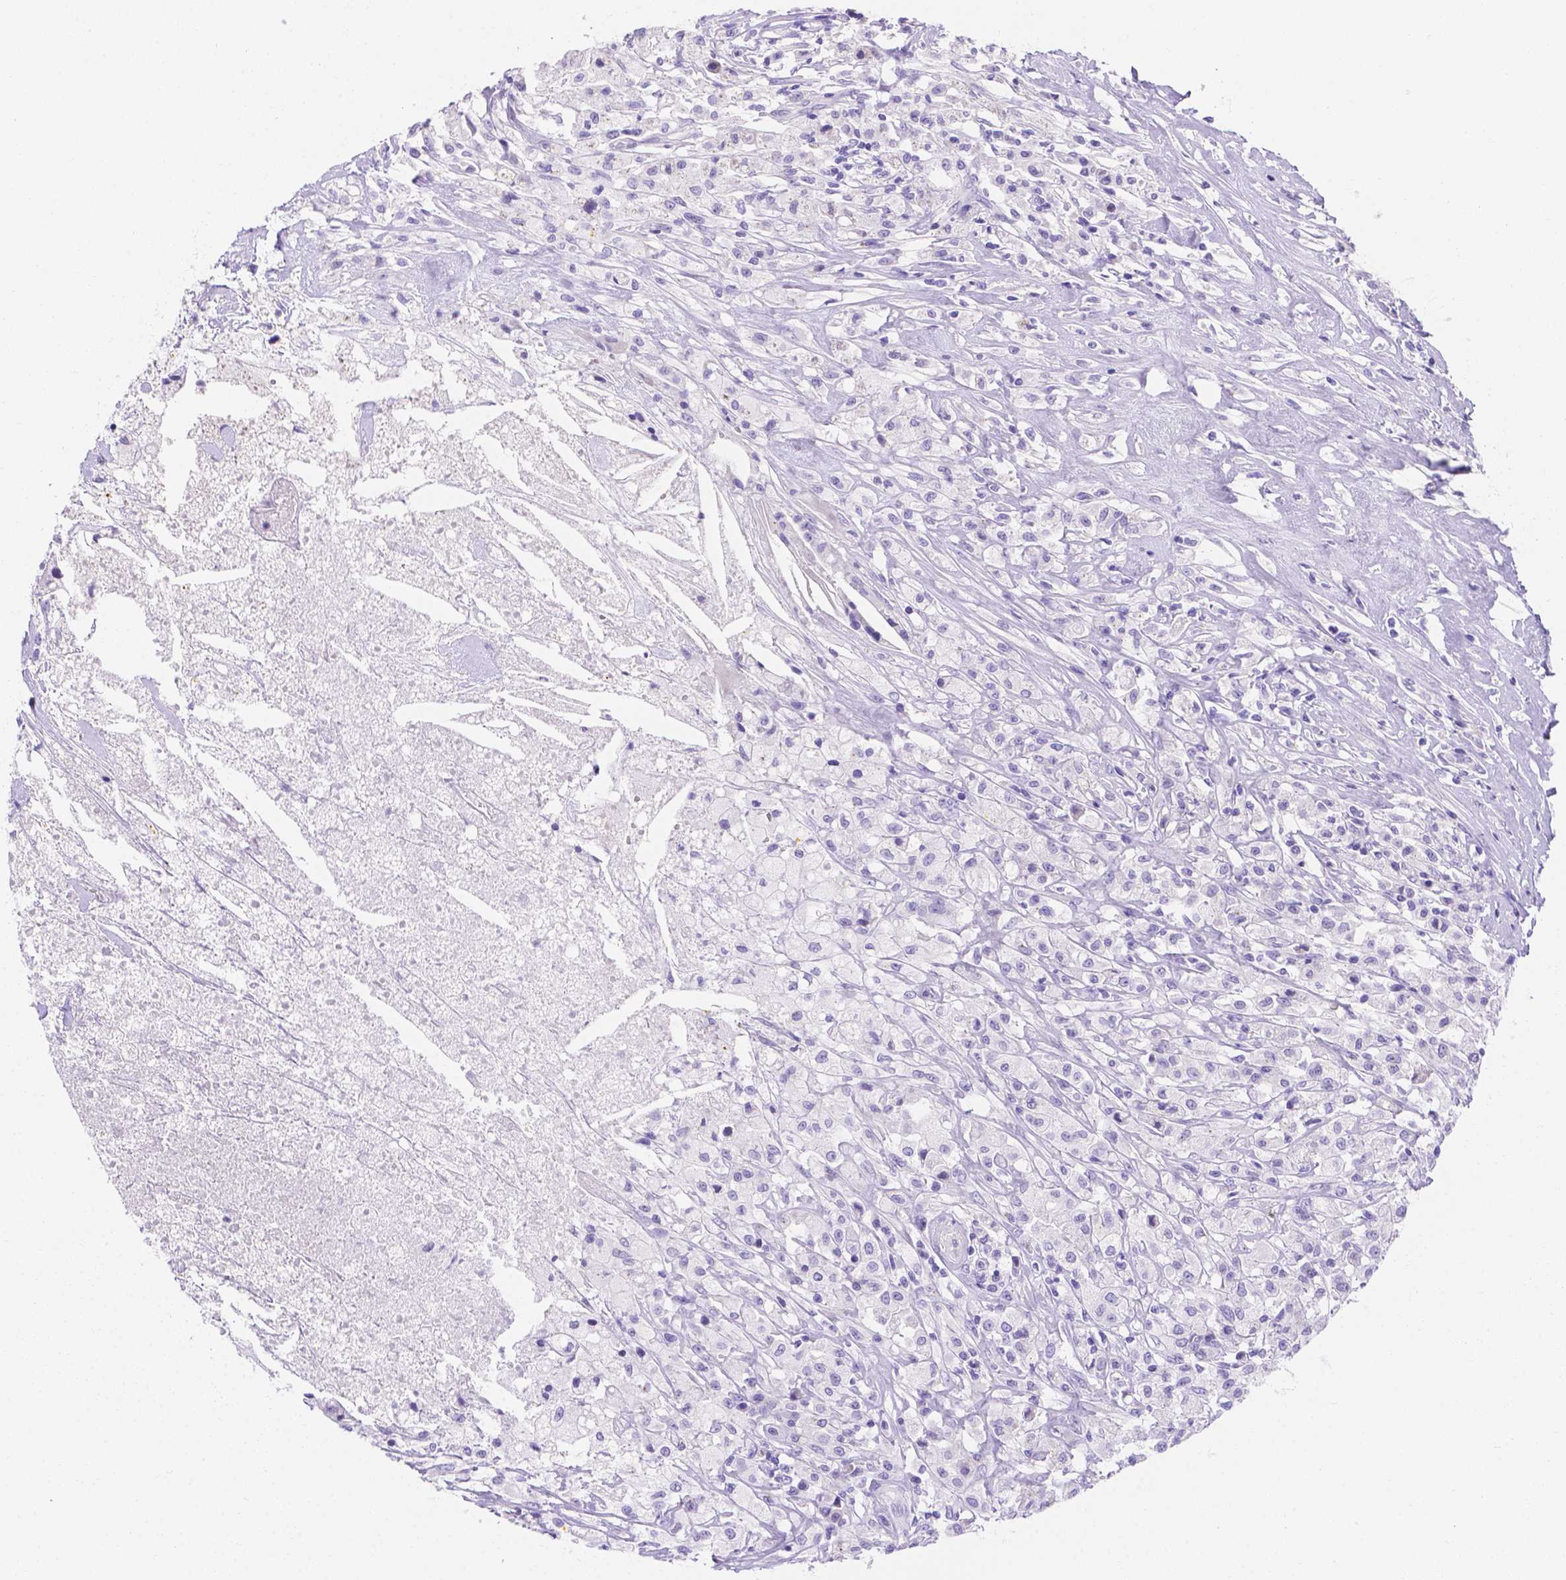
{"staining": {"intensity": "negative", "quantity": "none", "location": "none"}, "tissue": "testis cancer", "cell_type": "Tumor cells", "image_type": "cancer", "snomed": [{"axis": "morphology", "description": "Necrosis, NOS"}, {"axis": "morphology", "description": "Carcinoma, Embryonal, NOS"}, {"axis": "topography", "description": "Testis"}], "caption": "Protein analysis of testis embryonal carcinoma displays no significant positivity in tumor cells.", "gene": "MLN", "patient": {"sex": "male", "age": 19}}